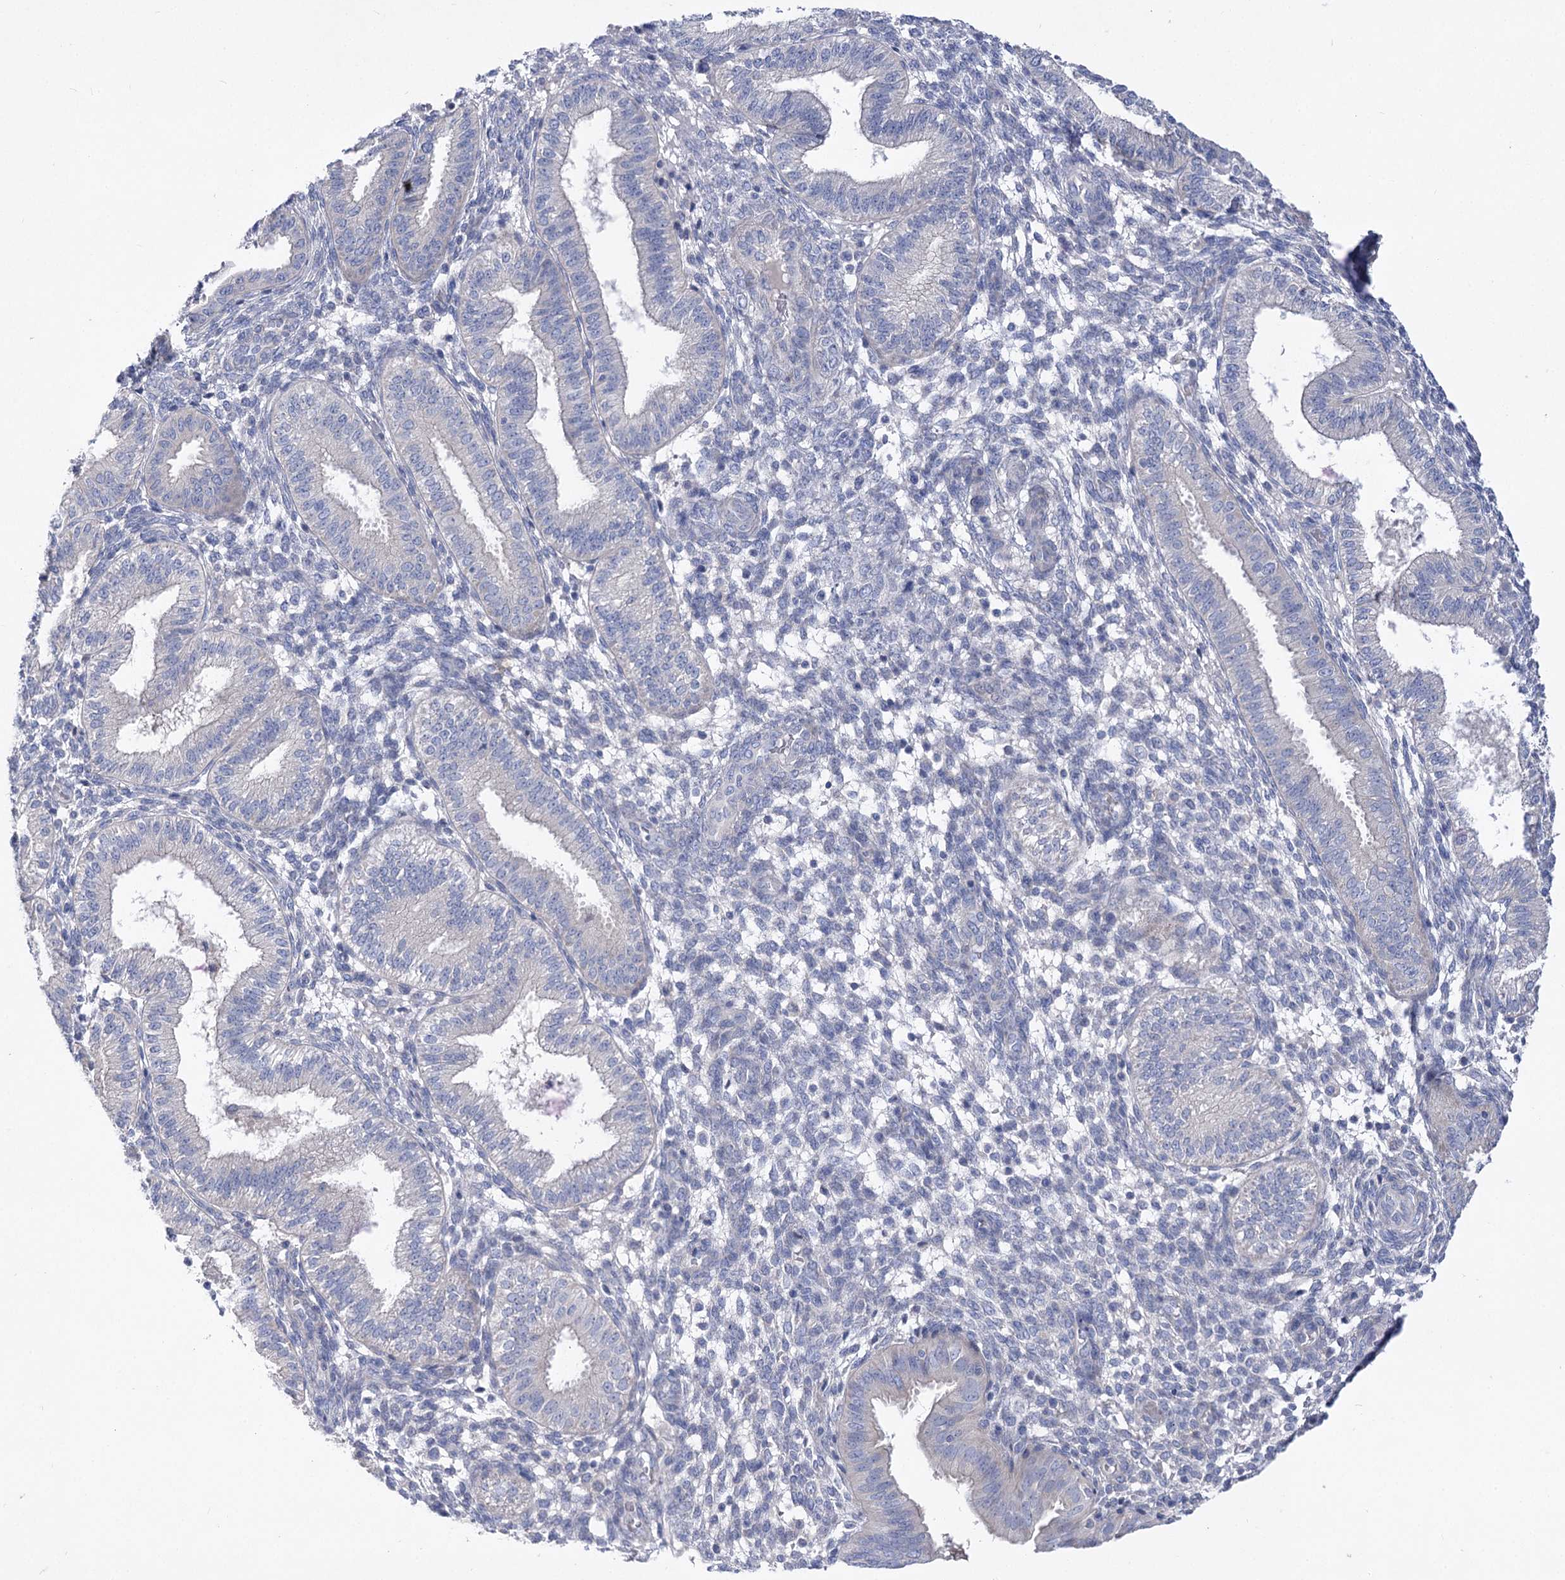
{"staining": {"intensity": "negative", "quantity": "none", "location": "none"}, "tissue": "endometrium", "cell_type": "Cells in endometrial stroma", "image_type": "normal", "snomed": [{"axis": "morphology", "description": "Normal tissue, NOS"}, {"axis": "topography", "description": "Endometrium"}], "caption": "Unremarkable endometrium was stained to show a protein in brown. There is no significant staining in cells in endometrial stroma. The staining was performed using DAB to visualize the protein expression in brown, while the nuclei were stained in blue with hematoxylin (Magnification: 20x).", "gene": "LRRC14B", "patient": {"sex": "female", "age": 39}}